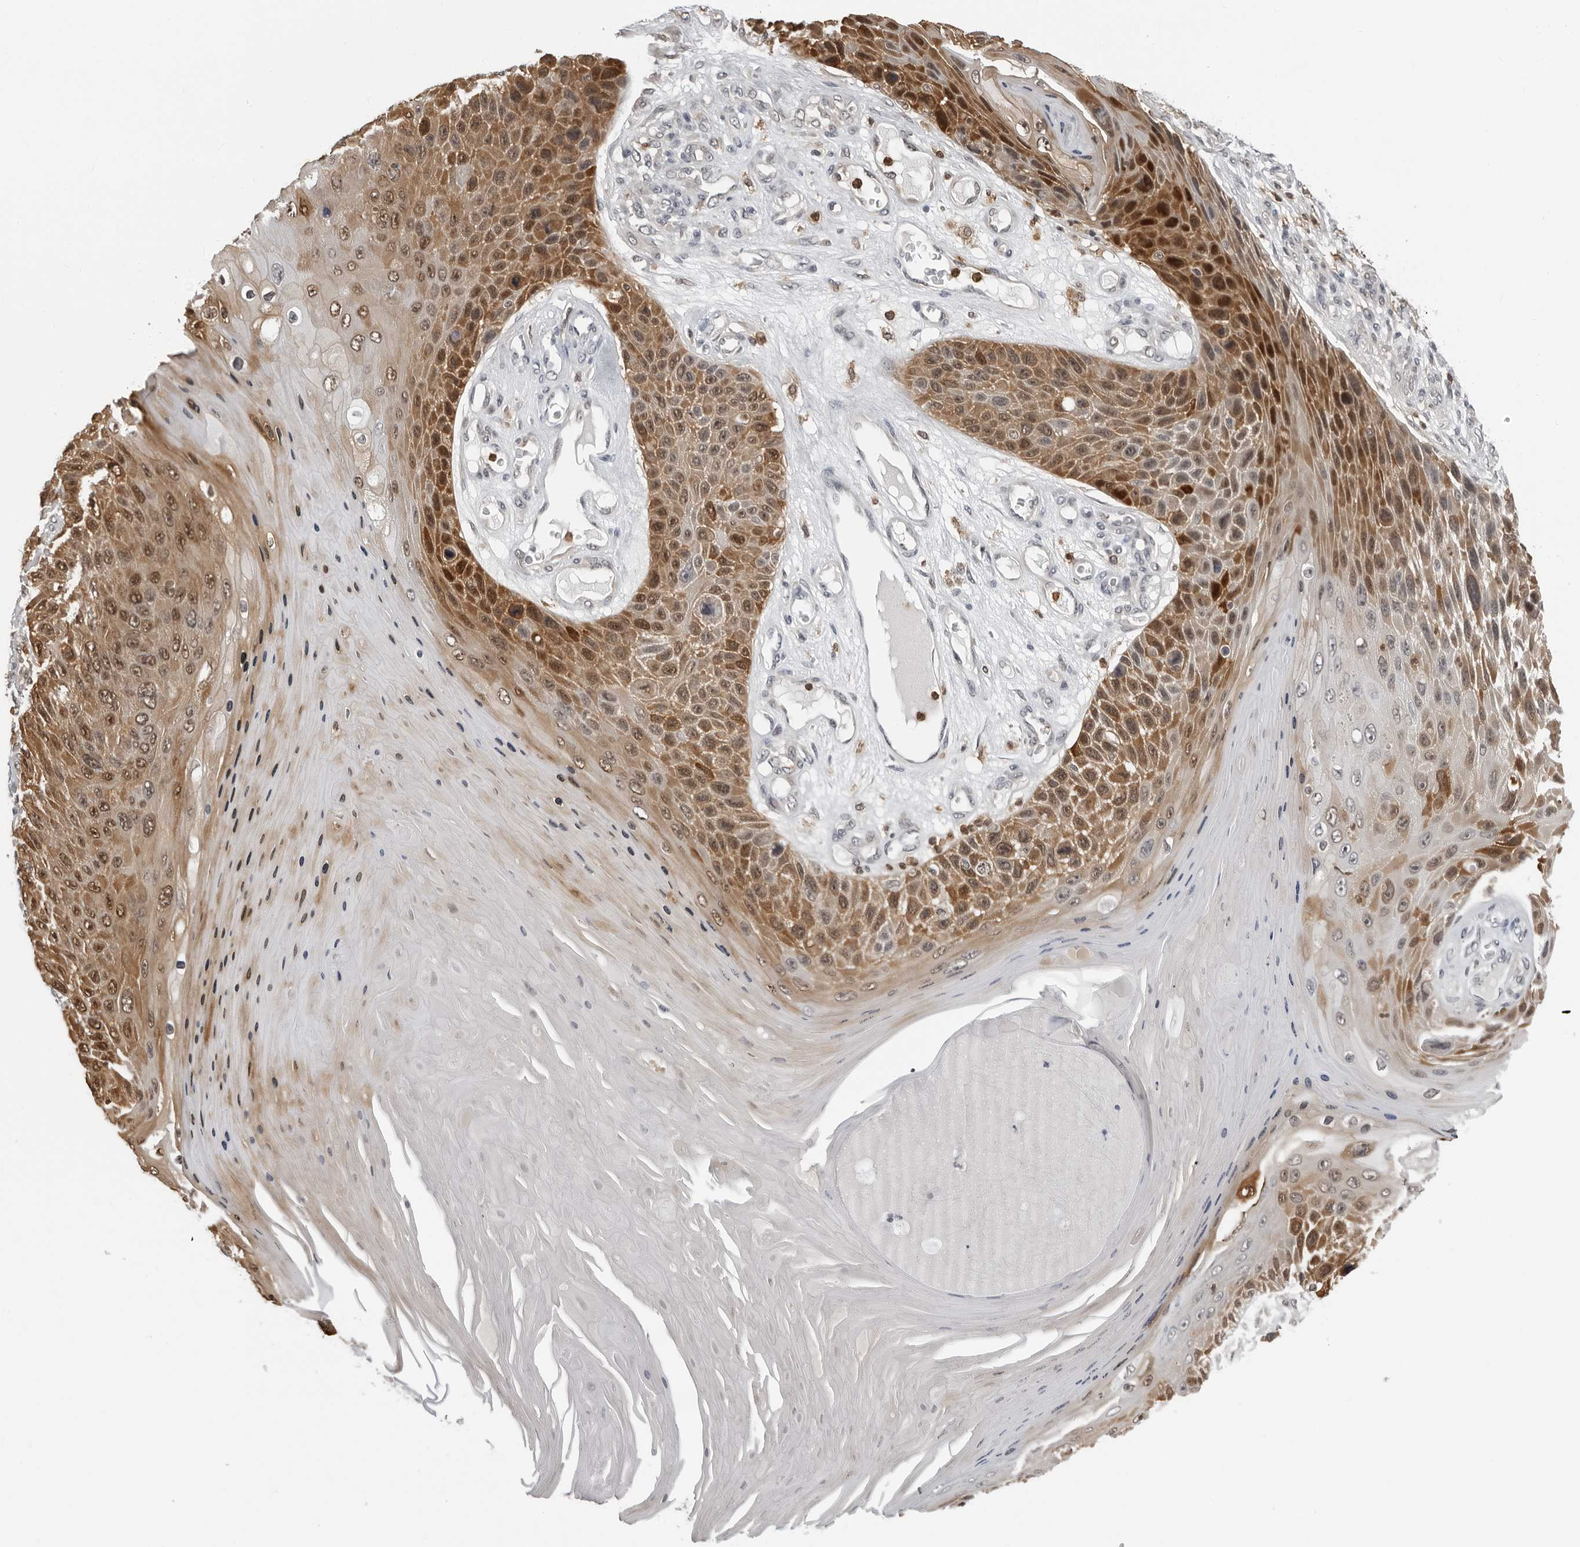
{"staining": {"intensity": "moderate", "quantity": ">75%", "location": "cytoplasmic/membranous,nuclear"}, "tissue": "skin cancer", "cell_type": "Tumor cells", "image_type": "cancer", "snomed": [{"axis": "morphology", "description": "Squamous cell carcinoma, NOS"}, {"axis": "topography", "description": "Skin"}], "caption": "Moderate cytoplasmic/membranous and nuclear expression is seen in about >75% of tumor cells in skin cancer. The staining was performed using DAB (3,3'-diaminobenzidine) to visualize the protein expression in brown, while the nuclei were stained in blue with hematoxylin (Magnification: 20x).", "gene": "HSPH1", "patient": {"sex": "female", "age": 88}}